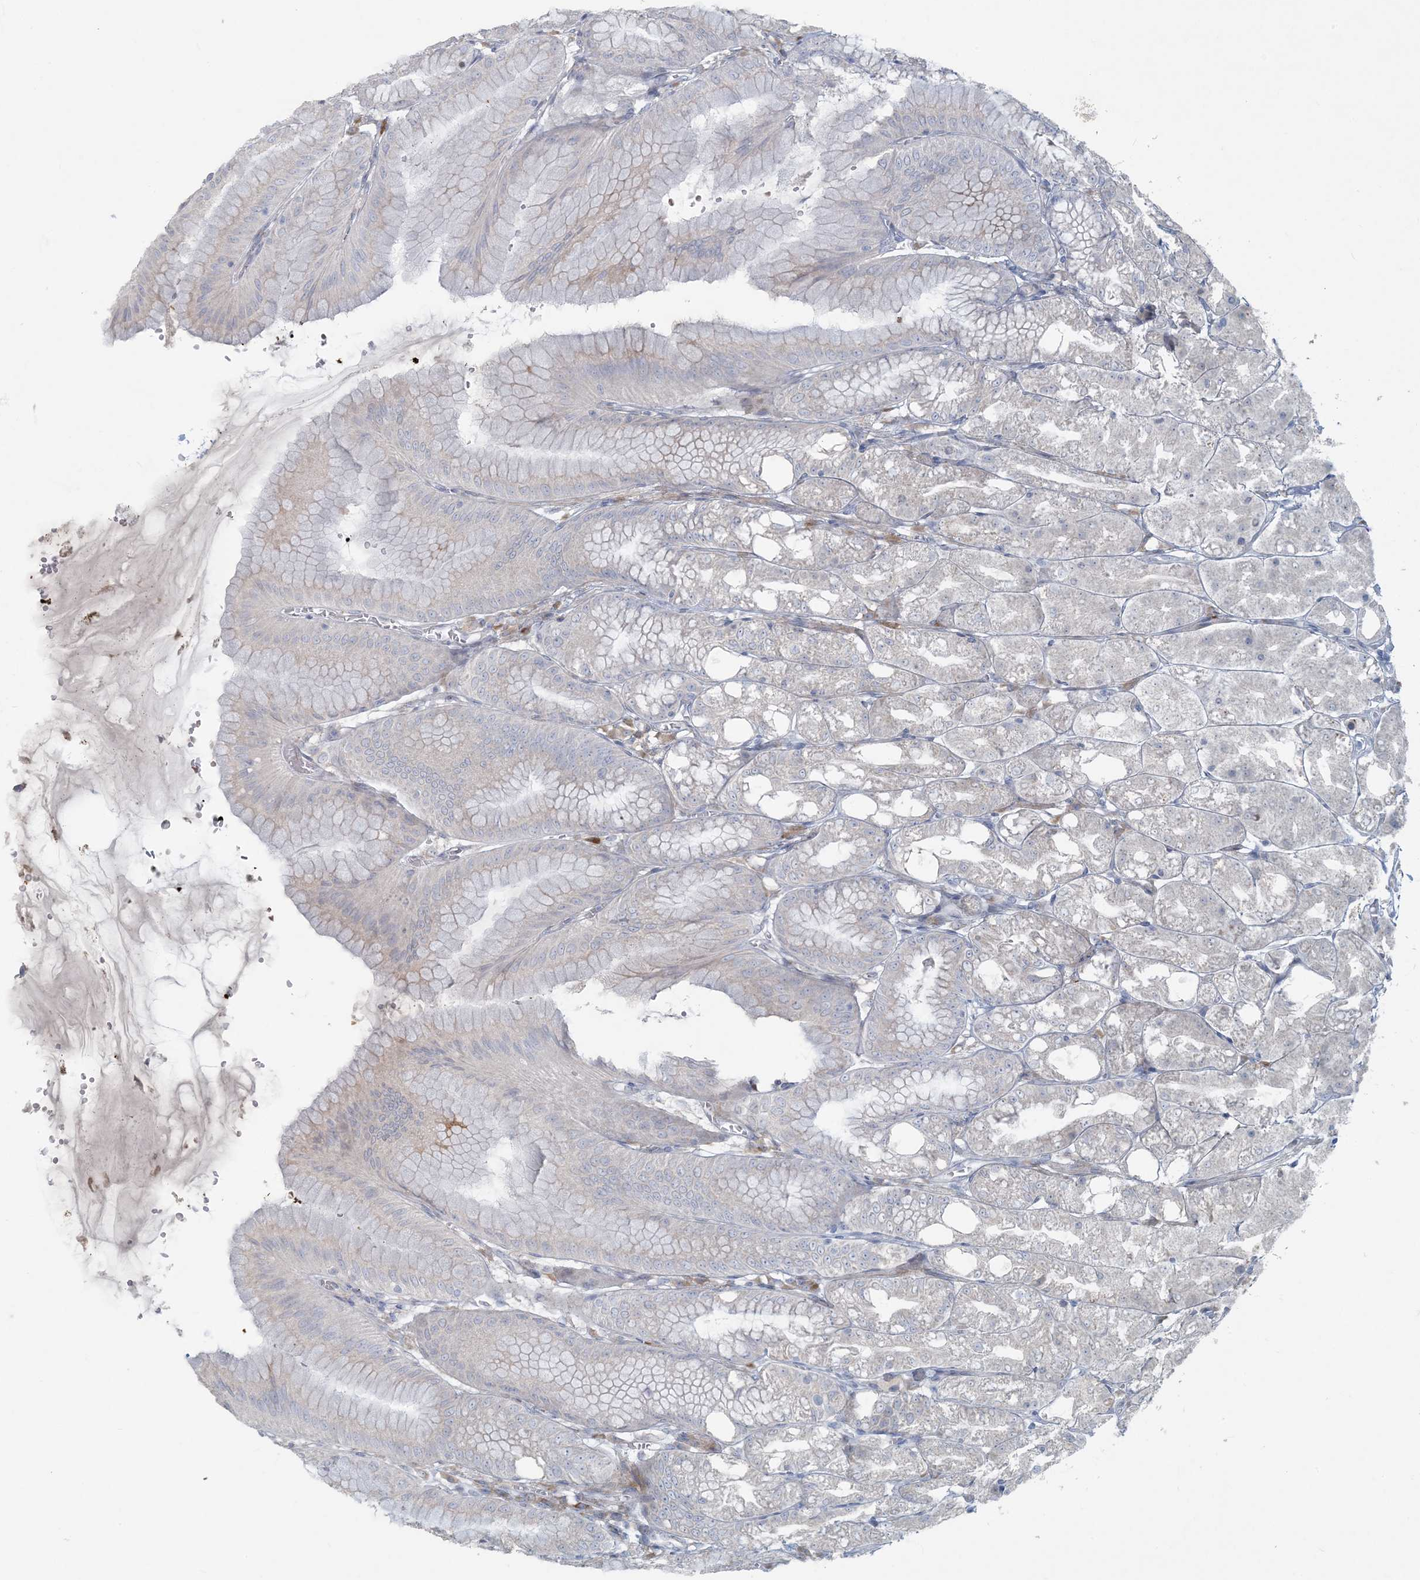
{"staining": {"intensity": "weak", "quantity": "<25%", "location": "cytoplasmic/membranous"}, "tissue": "stomach", "cell_type": "Glandular cells", "image_type": "normal", "snomed": [{"axis": "morphology", "description": "Normal tissue, NOS"}, {"axis": "topography", "description": "Stomach, lower"}], "caption": "Immunohistochemistry (IHC) photomicrograph of normal stomach: human stomach stained with DAB (3,3'-diaminobenzidine) reveals no significant protein positivity in glandular cells. Nuclei are stained in blue.", "gene": "ZNF385D", "patient": {"sex": "male", "age": 71}}